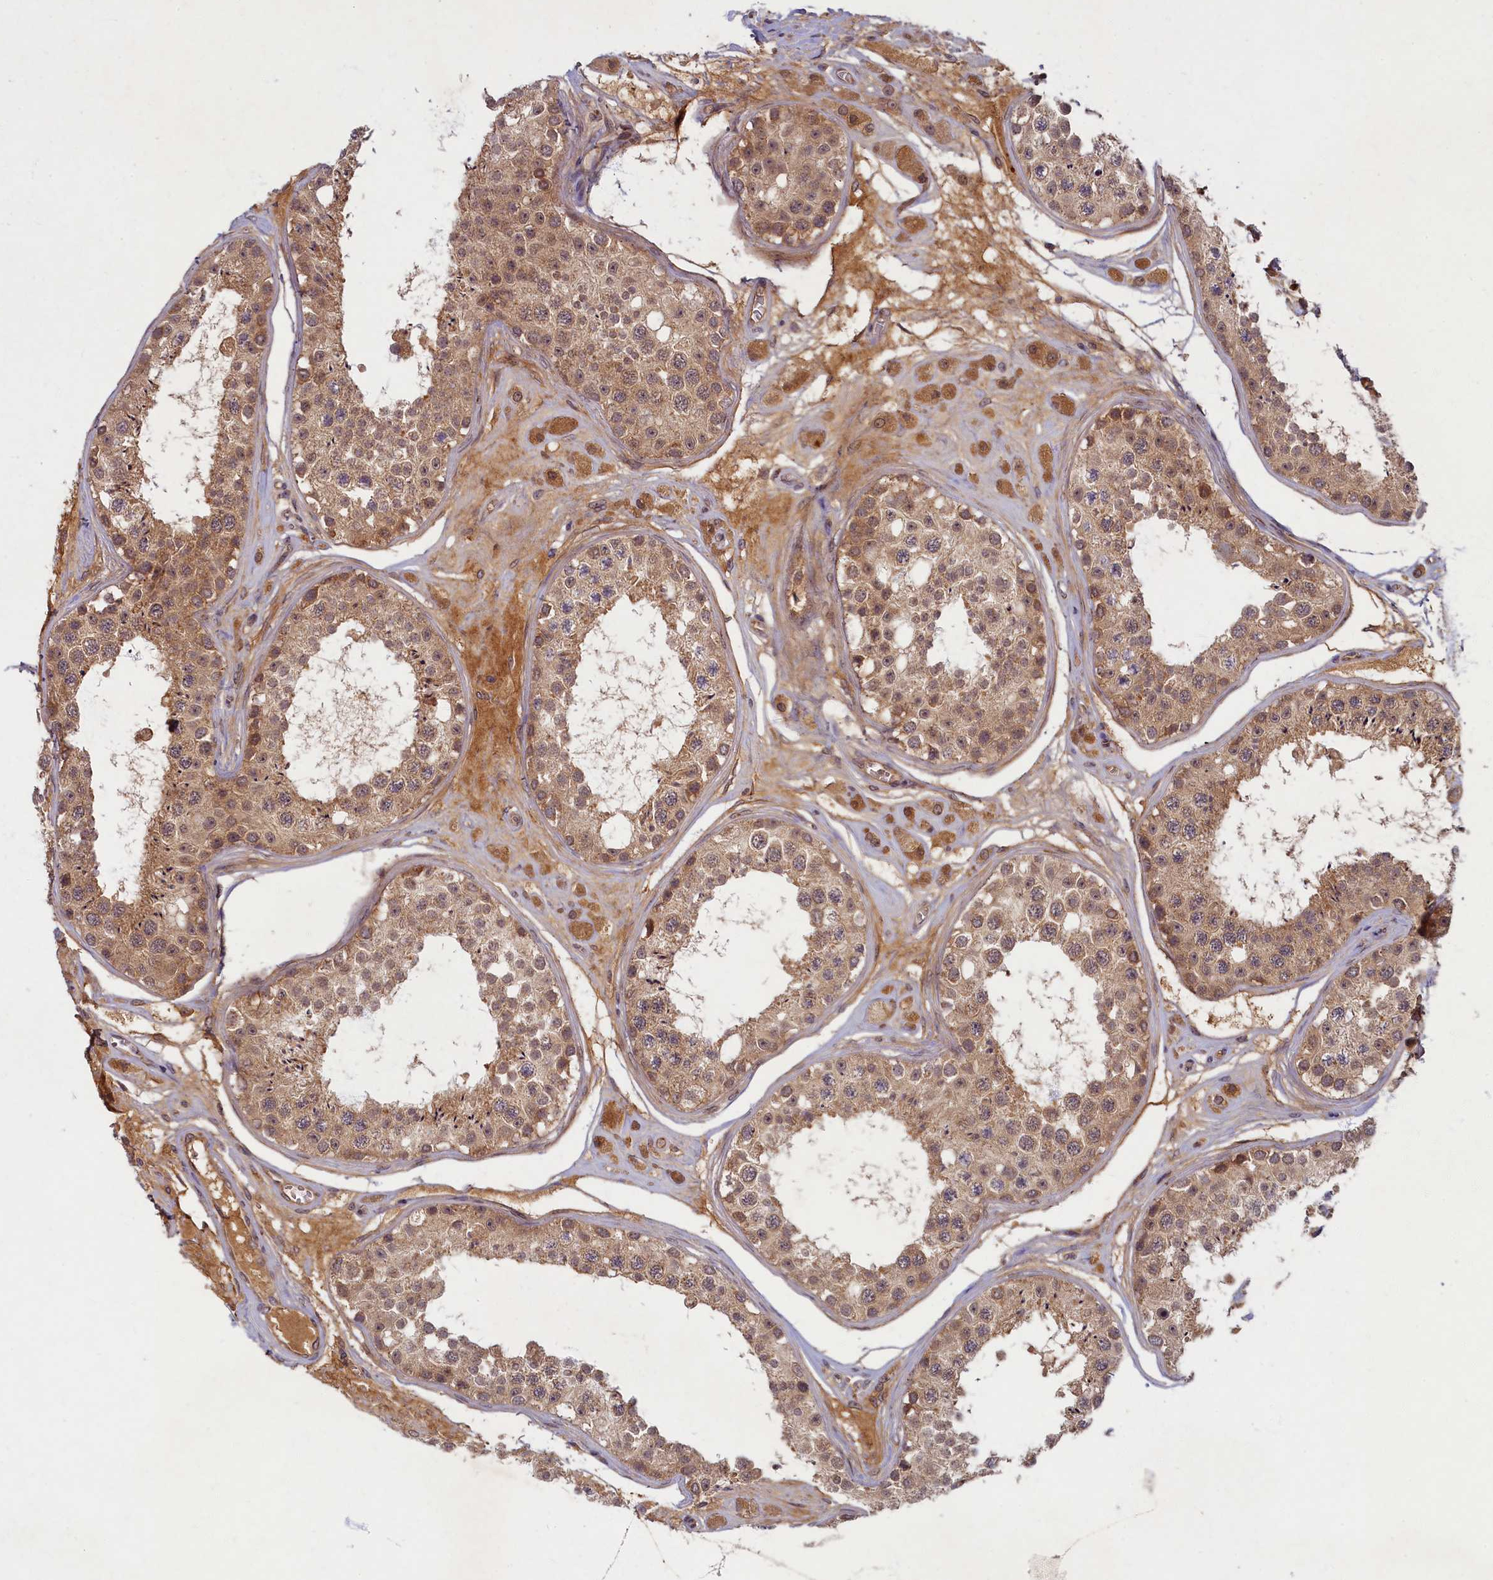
{"staining": {"intensity": "moderate", "quantity": ">75%", "location": "cytoplasmic/membranous"}, "tissue": "testis", "cell_type": "Cells in seminiferous ducts", "image_type": "normal", "snomed": [{"axis": "morphology", "description": "Normal tissue, NOS"}, {"axis": "topography", "description": "Testis"}], "caption": "Immunohistochemistry (IHC) (DAB (3,3'-diaminobenzidine)) staining of benign human testis reveals moderate cytoplasmic/membranous protein positivity in about >75% of cells in seminiferous ducts. Nuclei are stained in blue.", "gene": "BICD1", "patient": {"sex": "male", "age": 25}}